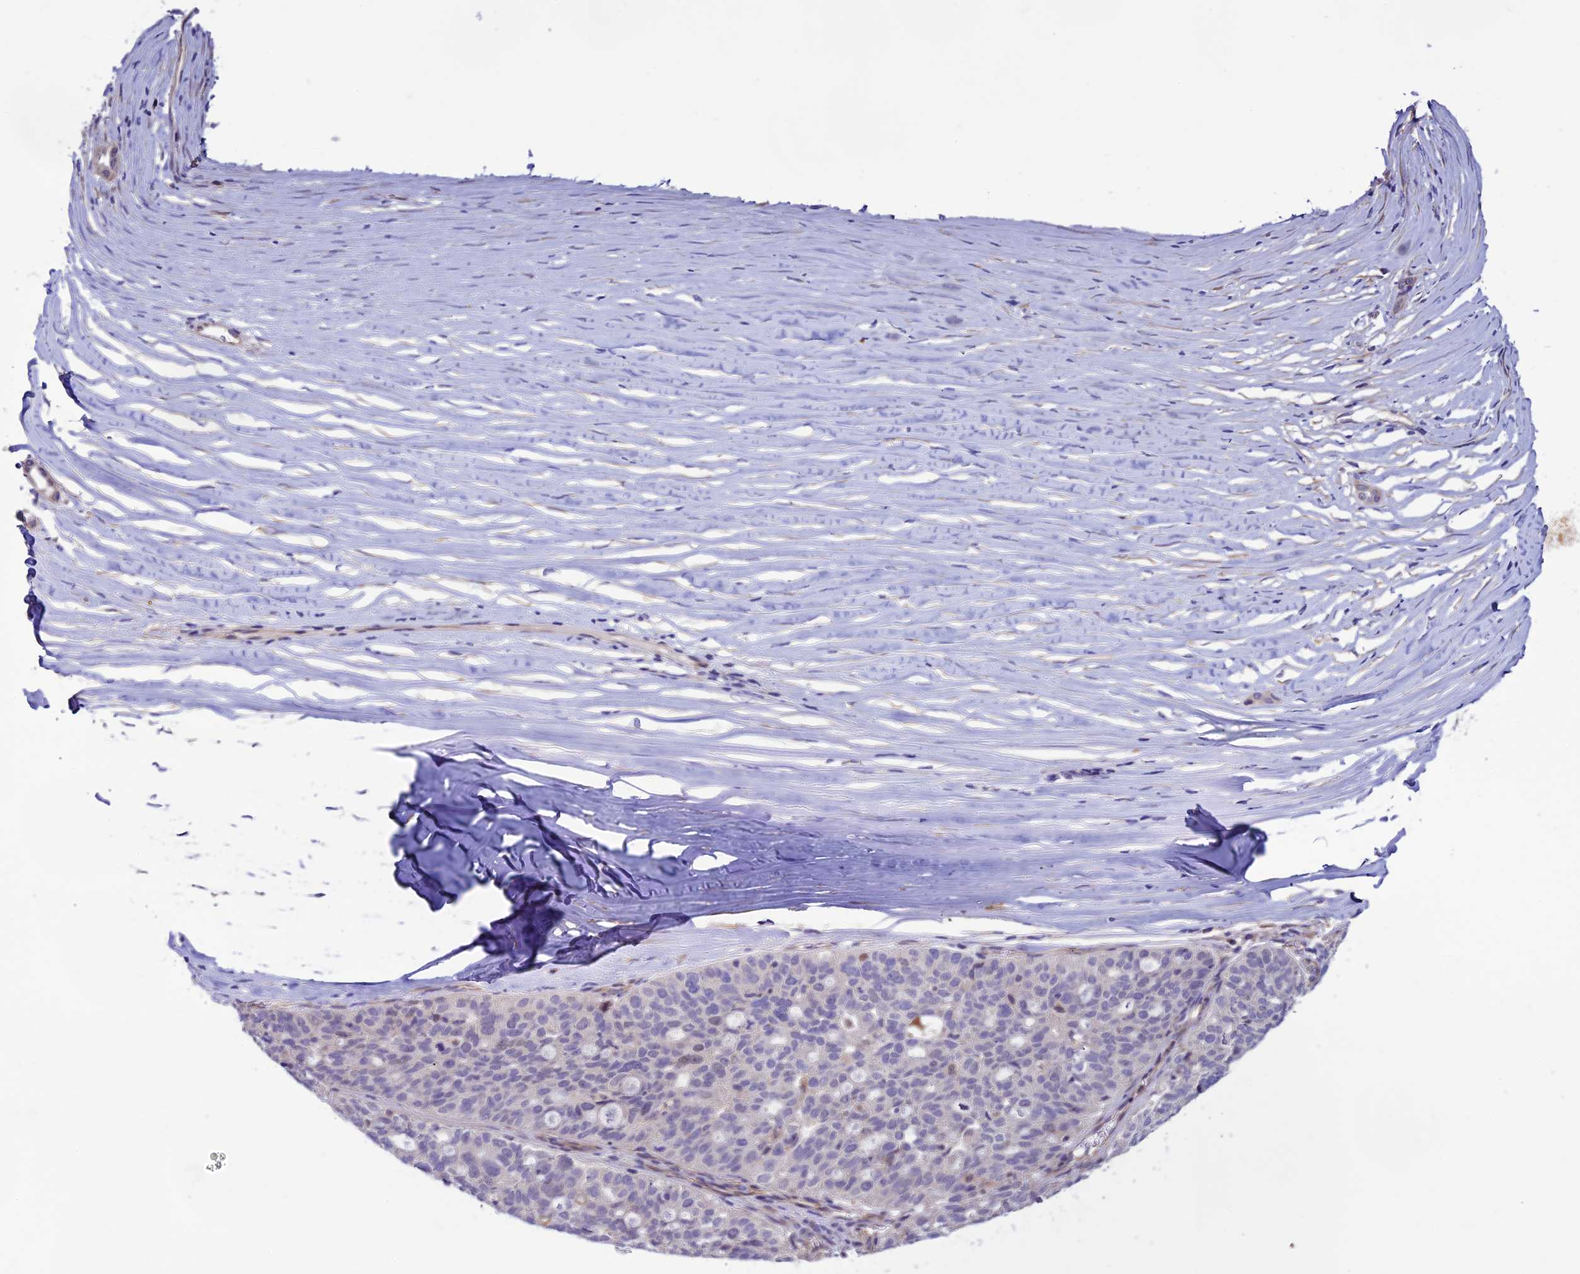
{"staining": {"intensity": "negative", "quantity": "none", "location": "none"}, "tissue": "ovarian cancer", "cell_type": "Tumor cells", "image_type": "cancer", "snomed": [{"axis": "morphology", "description": "Cystadenocarcinoma, serous, NOS"}, {"axis": "topography", "description": "Ovary"}], "caption": "The histopathology image exhibits no staining of tumor cells in ovarian serous cystadenocarcinoma.", "gene": "PDILT", "patient": {"sex": "female", "age": 59}}